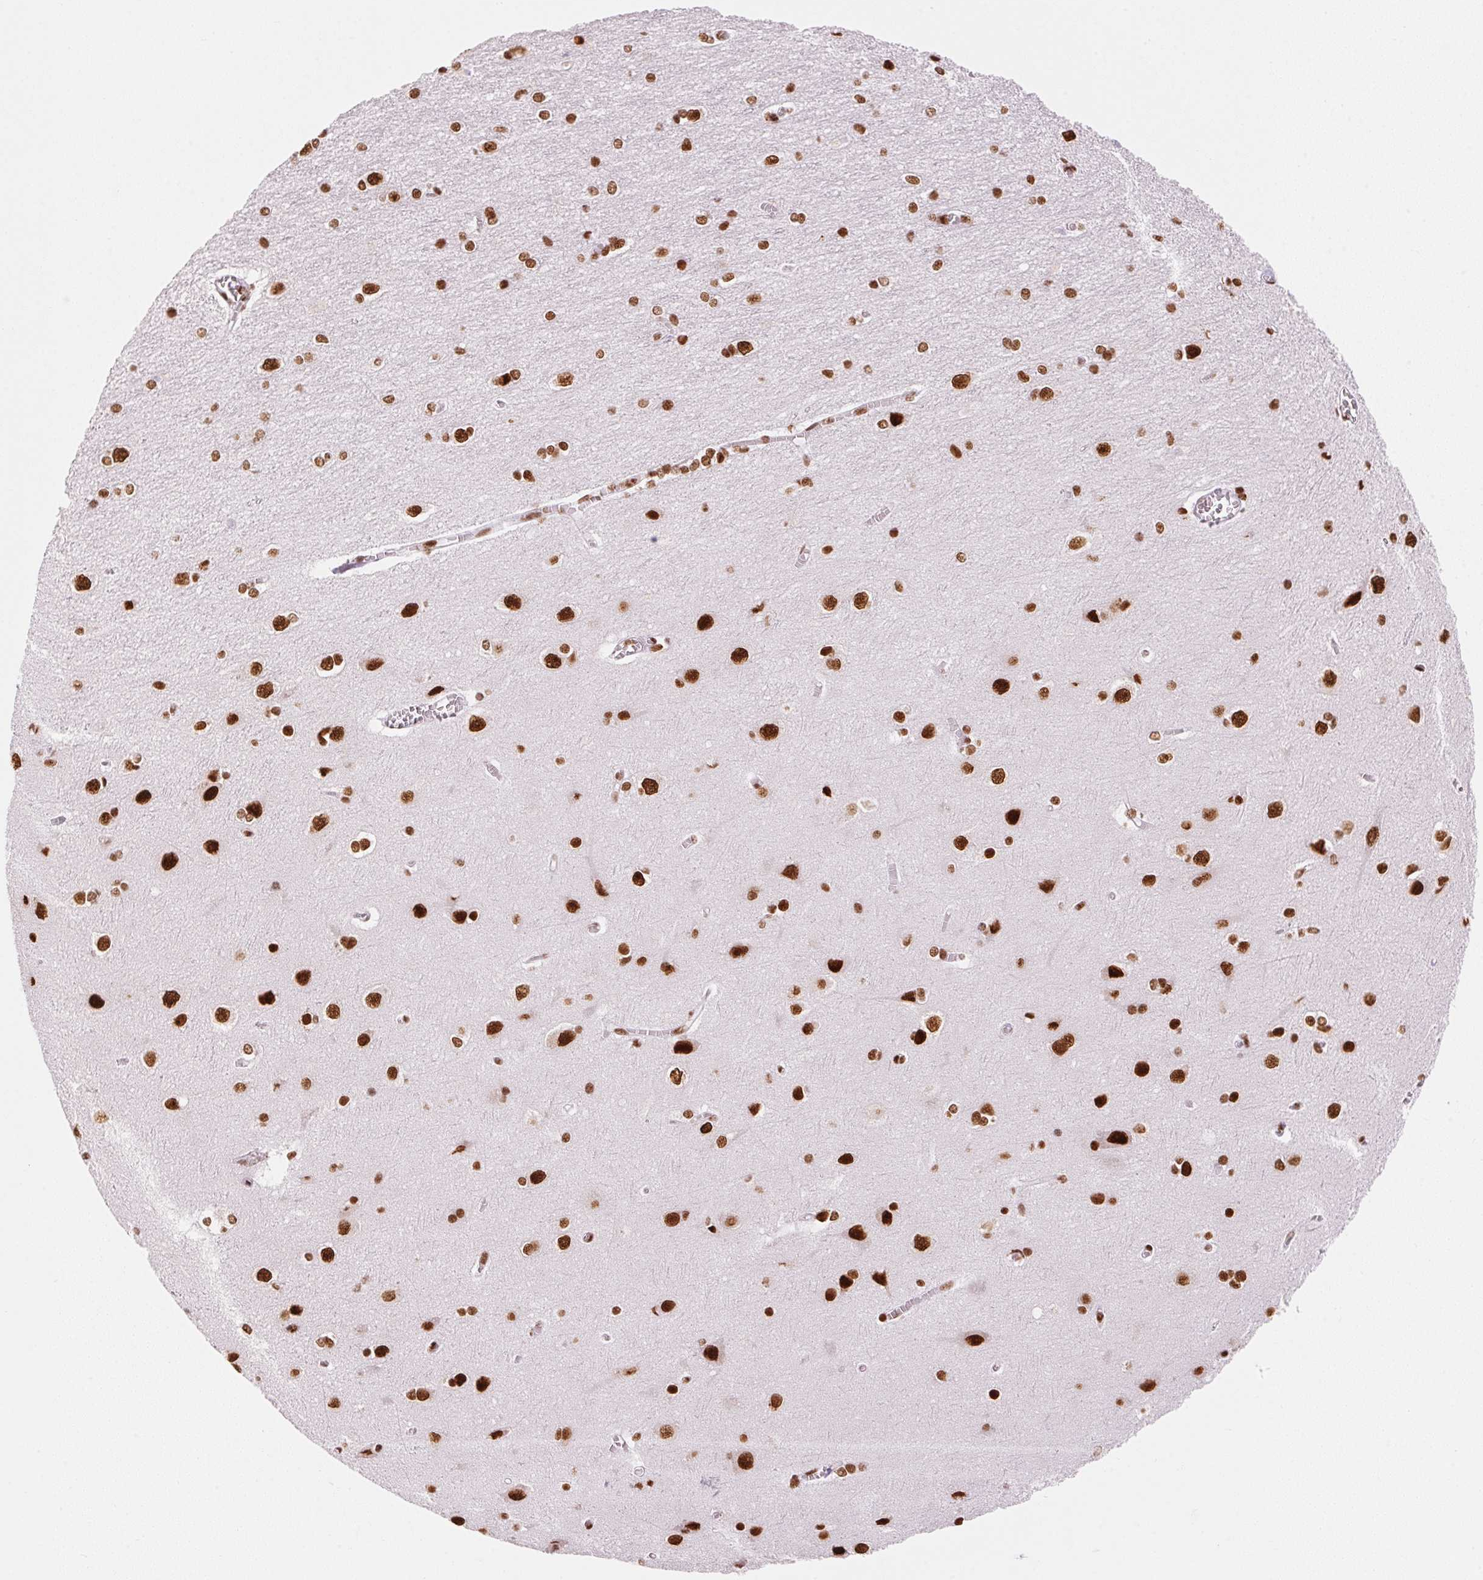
{"staining": {"intensity": "strong", "quantity": "25%-75%", "location": "nuclear"}, "tissue": "cerebral cortex", "cell_type": "Endothelial cells", "image_type": "normal", "snomed": [{"axis": "morphology", "description": "Normal tissue, NOS"}, {"axis": "topography", "description": "Cerebral cortex"}], "caption": "Protein positivity by IHC reveals strong nuclear positivity in about 25%-75% of endothelial cells in normal cerebral cortex. Using DAB (brown) and hematoxylin (blue) stains, captured at high magnification using brightfield microscopy.", "gene": "NXF1", "patient": {"sex": "male", "age": 37}}